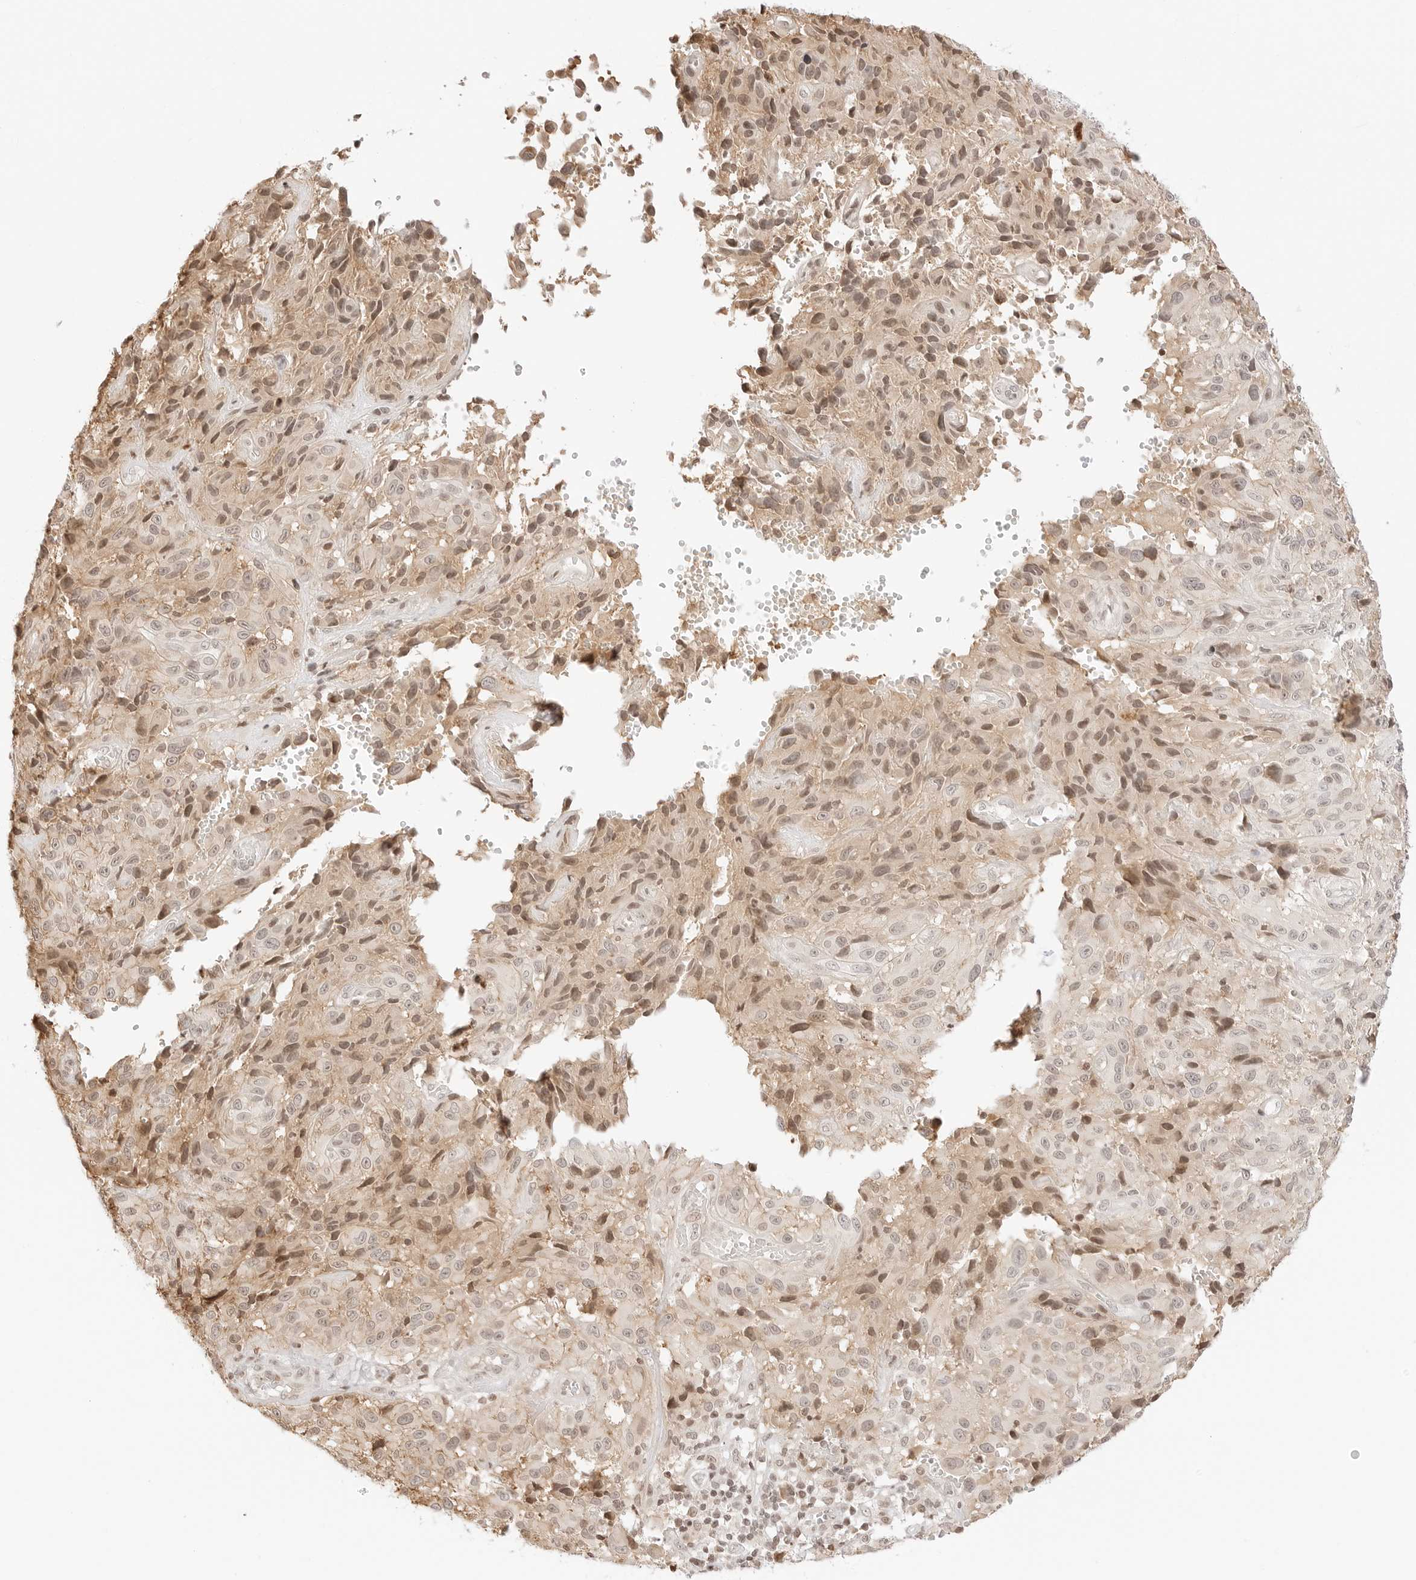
{"staining": {"intensity": "weak", "quantity": "25%-75%", "location": "cytoplasmic/membranous,nuclear"}, "tissue": "melanoma", "cell_type": "Tumor cells", "image_type": "cancer", "snomed": [{"axis": "morphology", "description": "Malignant melanoma, NOS"}, {"axis": "topography", "description": "Skin"}], "caption": "Immunohistochemical staining of human melanoma exhibits low levels of weak cytoplasmic/membranous and nuclear staining in about 25%-75% of tumor cells.", "gene": "RPS6KL1", "patient": {"sex": "male", "age": 66}}